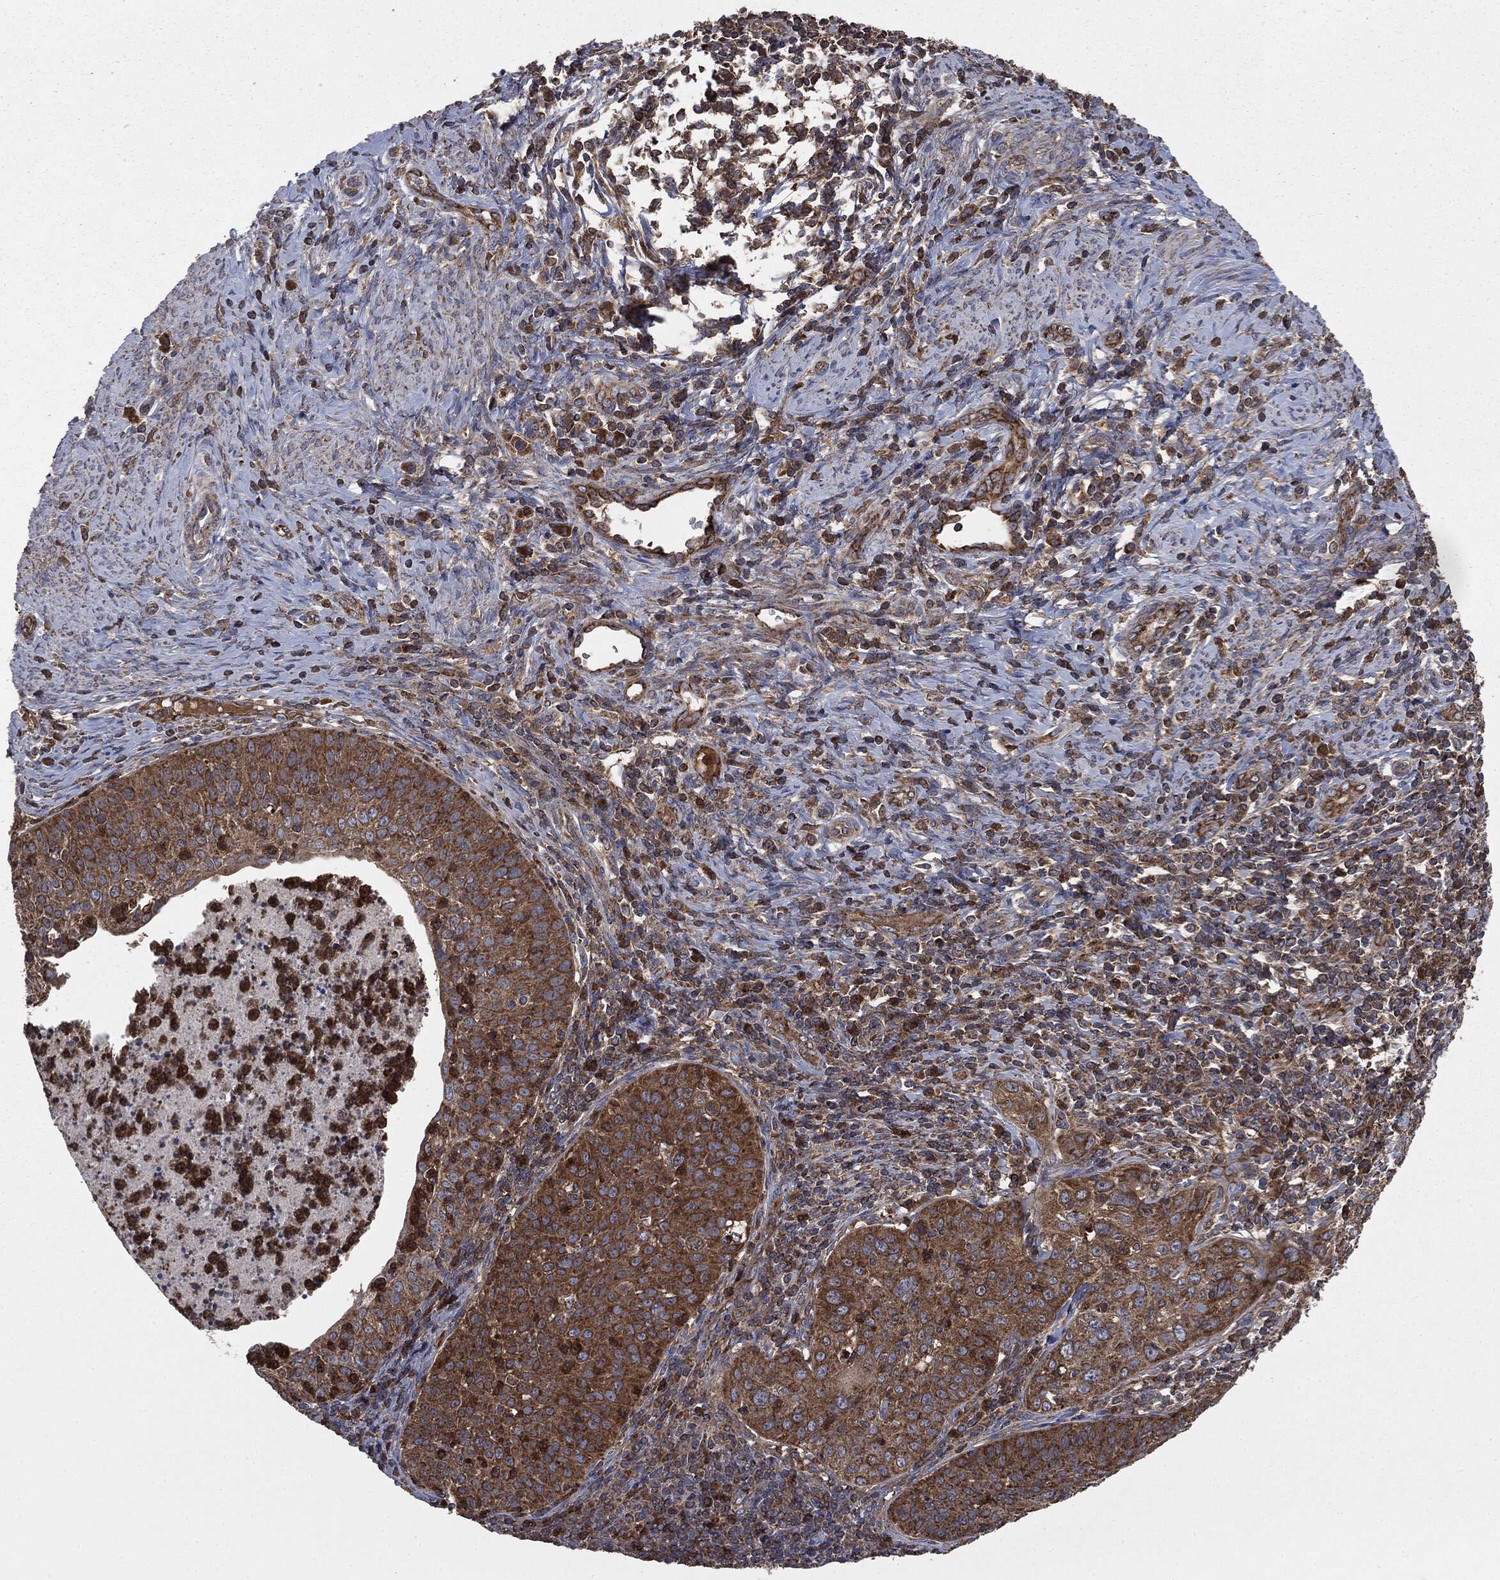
{"staining": {"intensity": "strong", "quantity": ">75%", "location": "cytoplasmic/membranous"}, "tissue": "cervical cancer", "cell_type": "Tumor cells", "image_type": "cancer", "snomed": [{"axis": "morphology", "description": "Squamous cell carcinoma, NOS"}, {"axis": "topography", "description": "Cervix"}], "caption": "Immunohistochemical staining of human squamous cell carcinoma (cervical) reveals strong cytoplasmic/membranous protein expression in approximately >75% of tumor cells.", "gene": "MAPK6", "patient": {"sex": "female", "age": 30}}